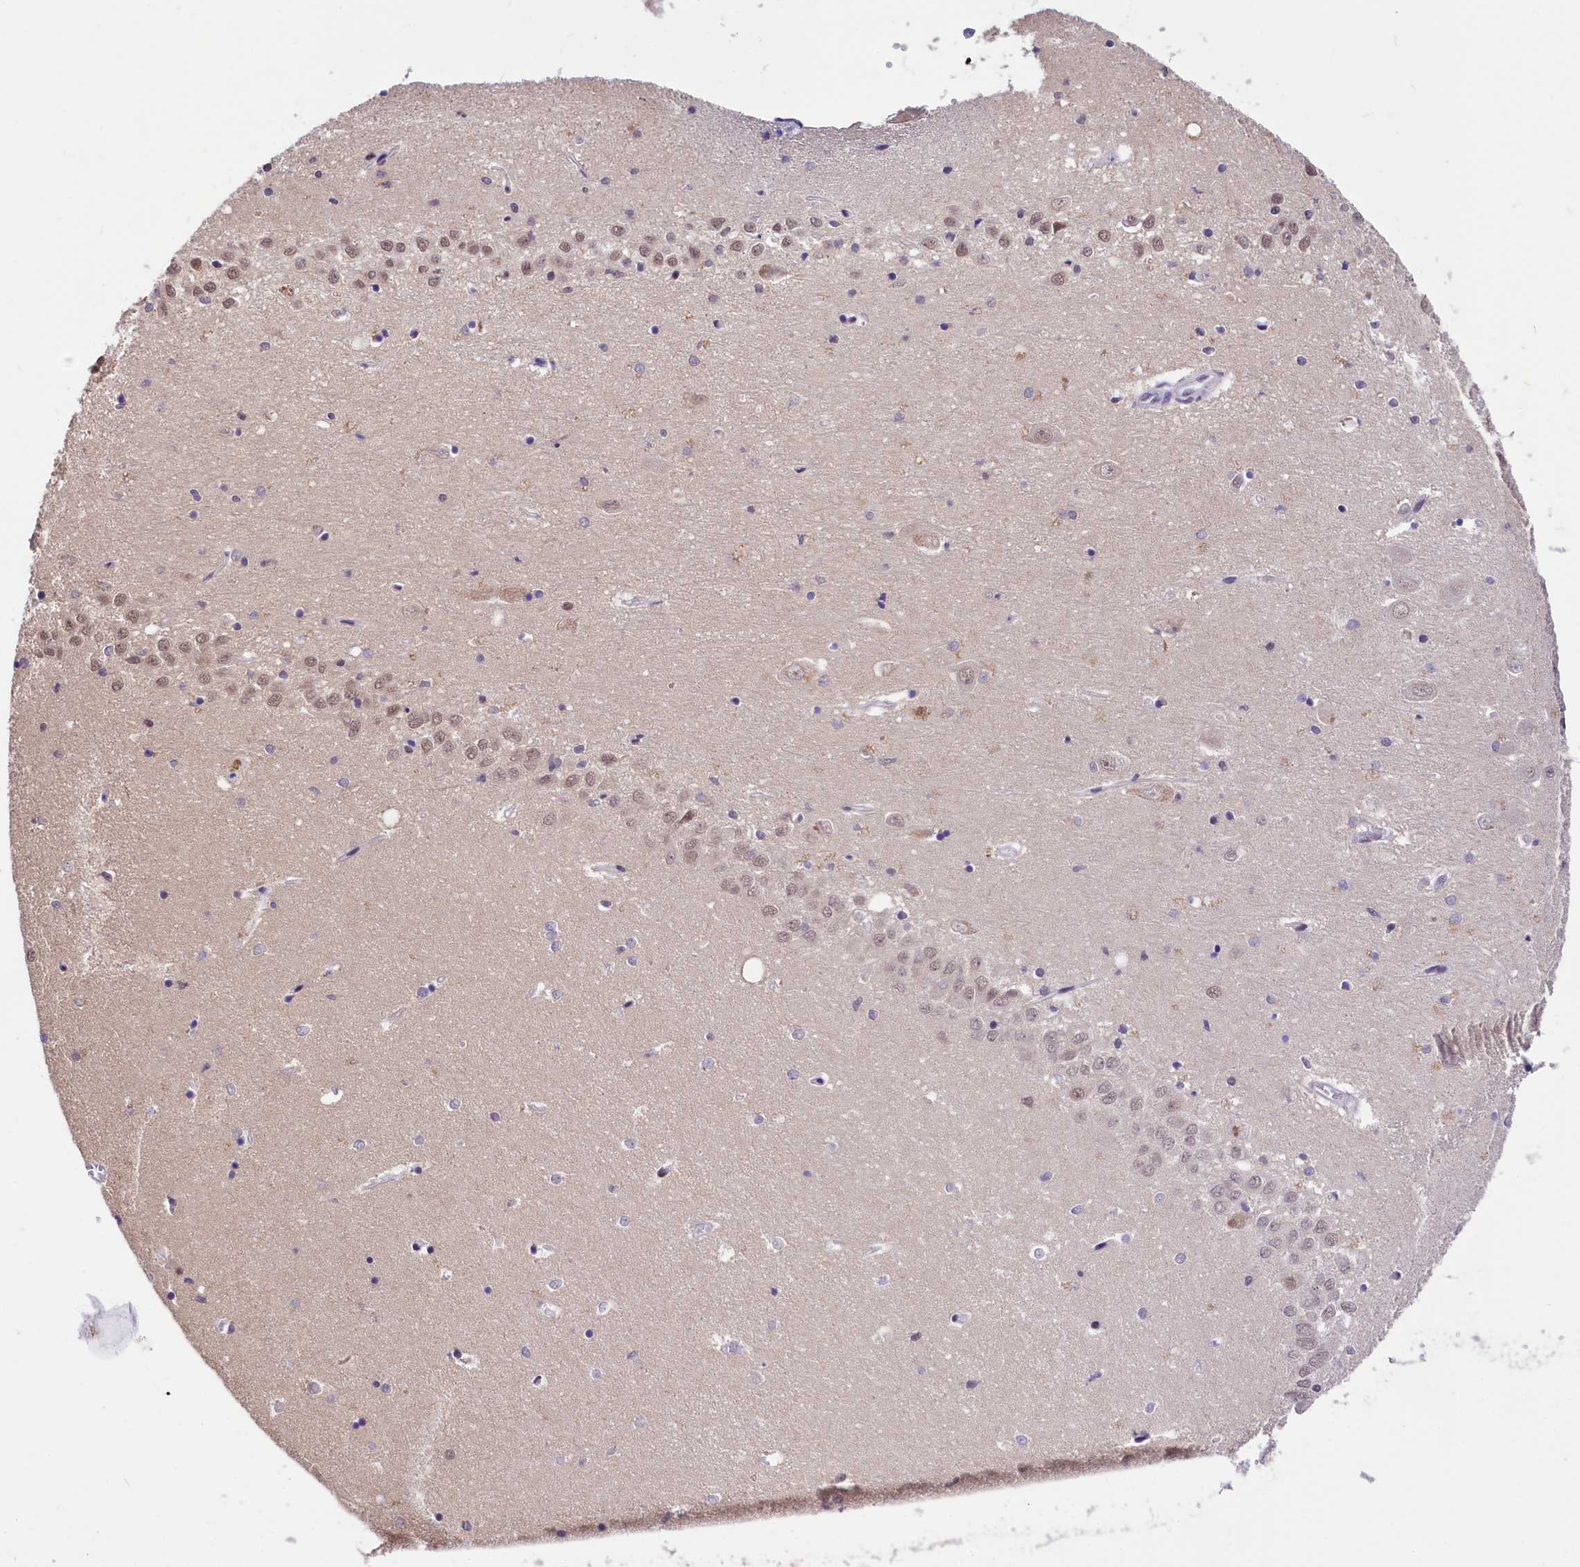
{"staining": {"intensity": "negative", "quantity": "none", "location": "none"}, "tissue": "hippocampus", "cell_type": "Glial cells", "image_type": "normal", "snomed": [{"axis": "morphology", "description": "Normal tissue, NOS"}, {"axis": "topography", "description": "Hippocampus"}], "caption": "IHC histopathology image of benign hippocampus: human hippocampus stained with DAB (3,3'-diaminobenzidine) demonstrates no significant protein staining in glial cells.", "gene": "ZC3H4", "patient": {"sex": "female", "age": 64}}